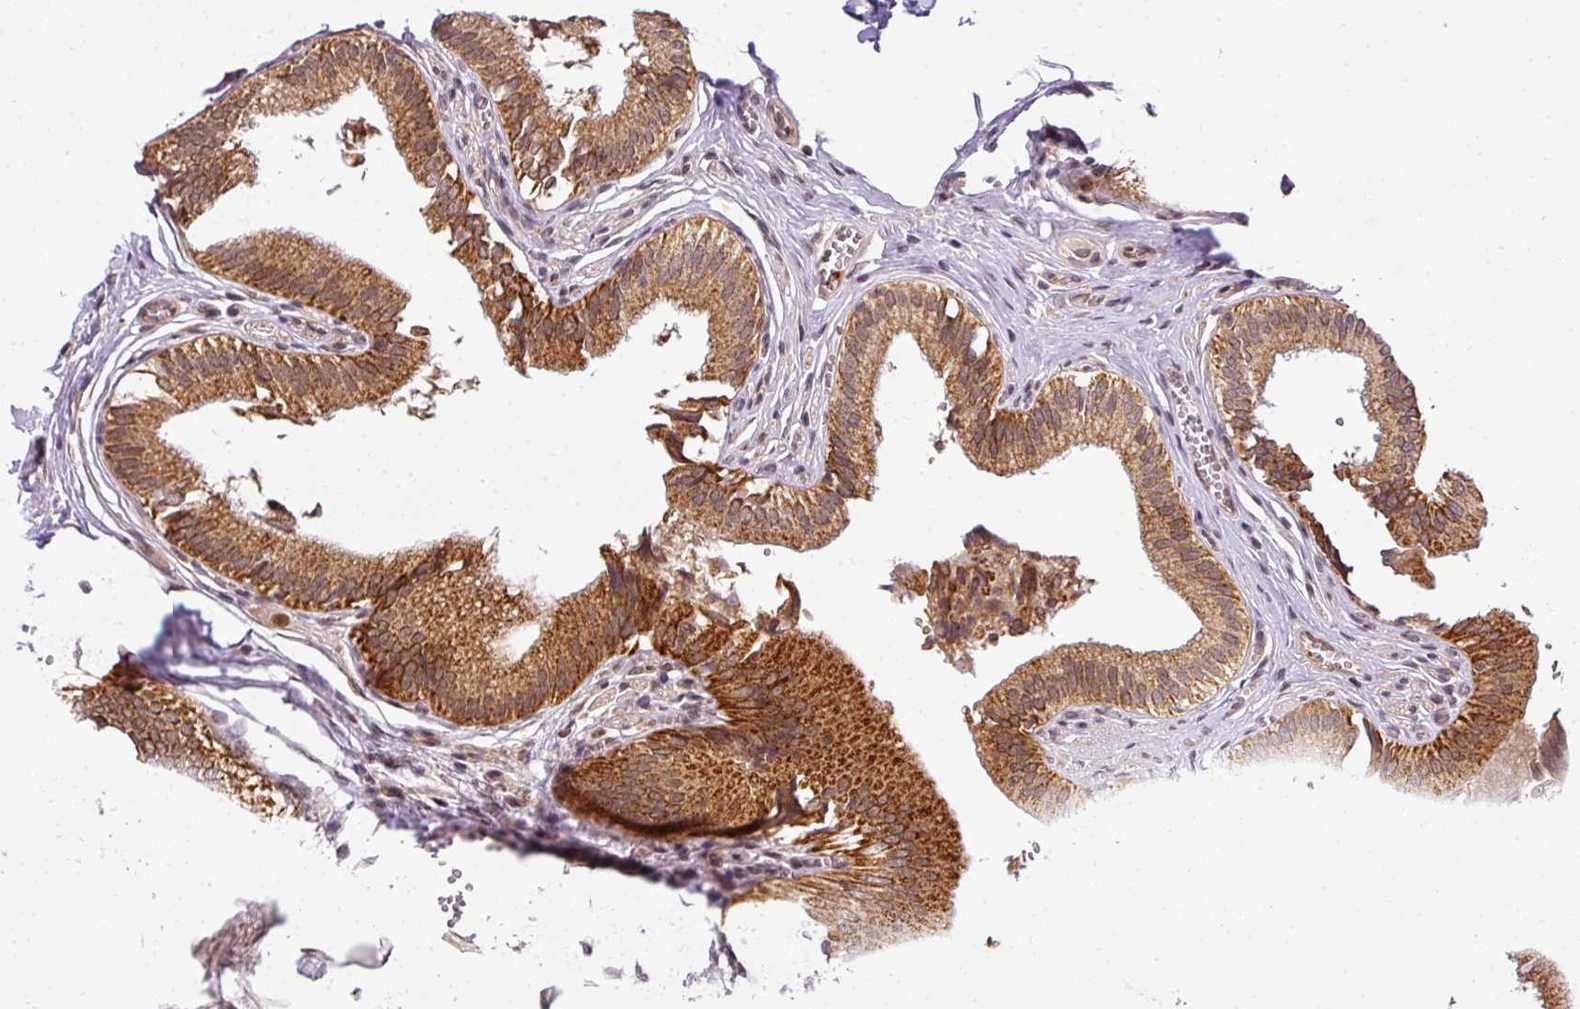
{"staining": {"intensity": "moderate", "quantity": ">75%", "location": "cytoplasmic/membranous,nuclear"}, "tissue": "gallbladder", "cell_type": "Glandular cells", "image_type": "normal", "snomed": [{"axis": "morphology", "description": "Normal tissue, NOS"}, {"axis": "topography", "description": "Gallbladder"}], "caption": "Glandular cells exhibit moderate cytoplasmic/membranous,nuclear positivity in about >75% of cells in benign gallbladder. The staining is performed using DAB brown chromogen to label protein expression. The nuclei are counter-stained blue using hematoxylin.", "gene": "C1orf226", "patient": {"sex": "male", "age": 17}}